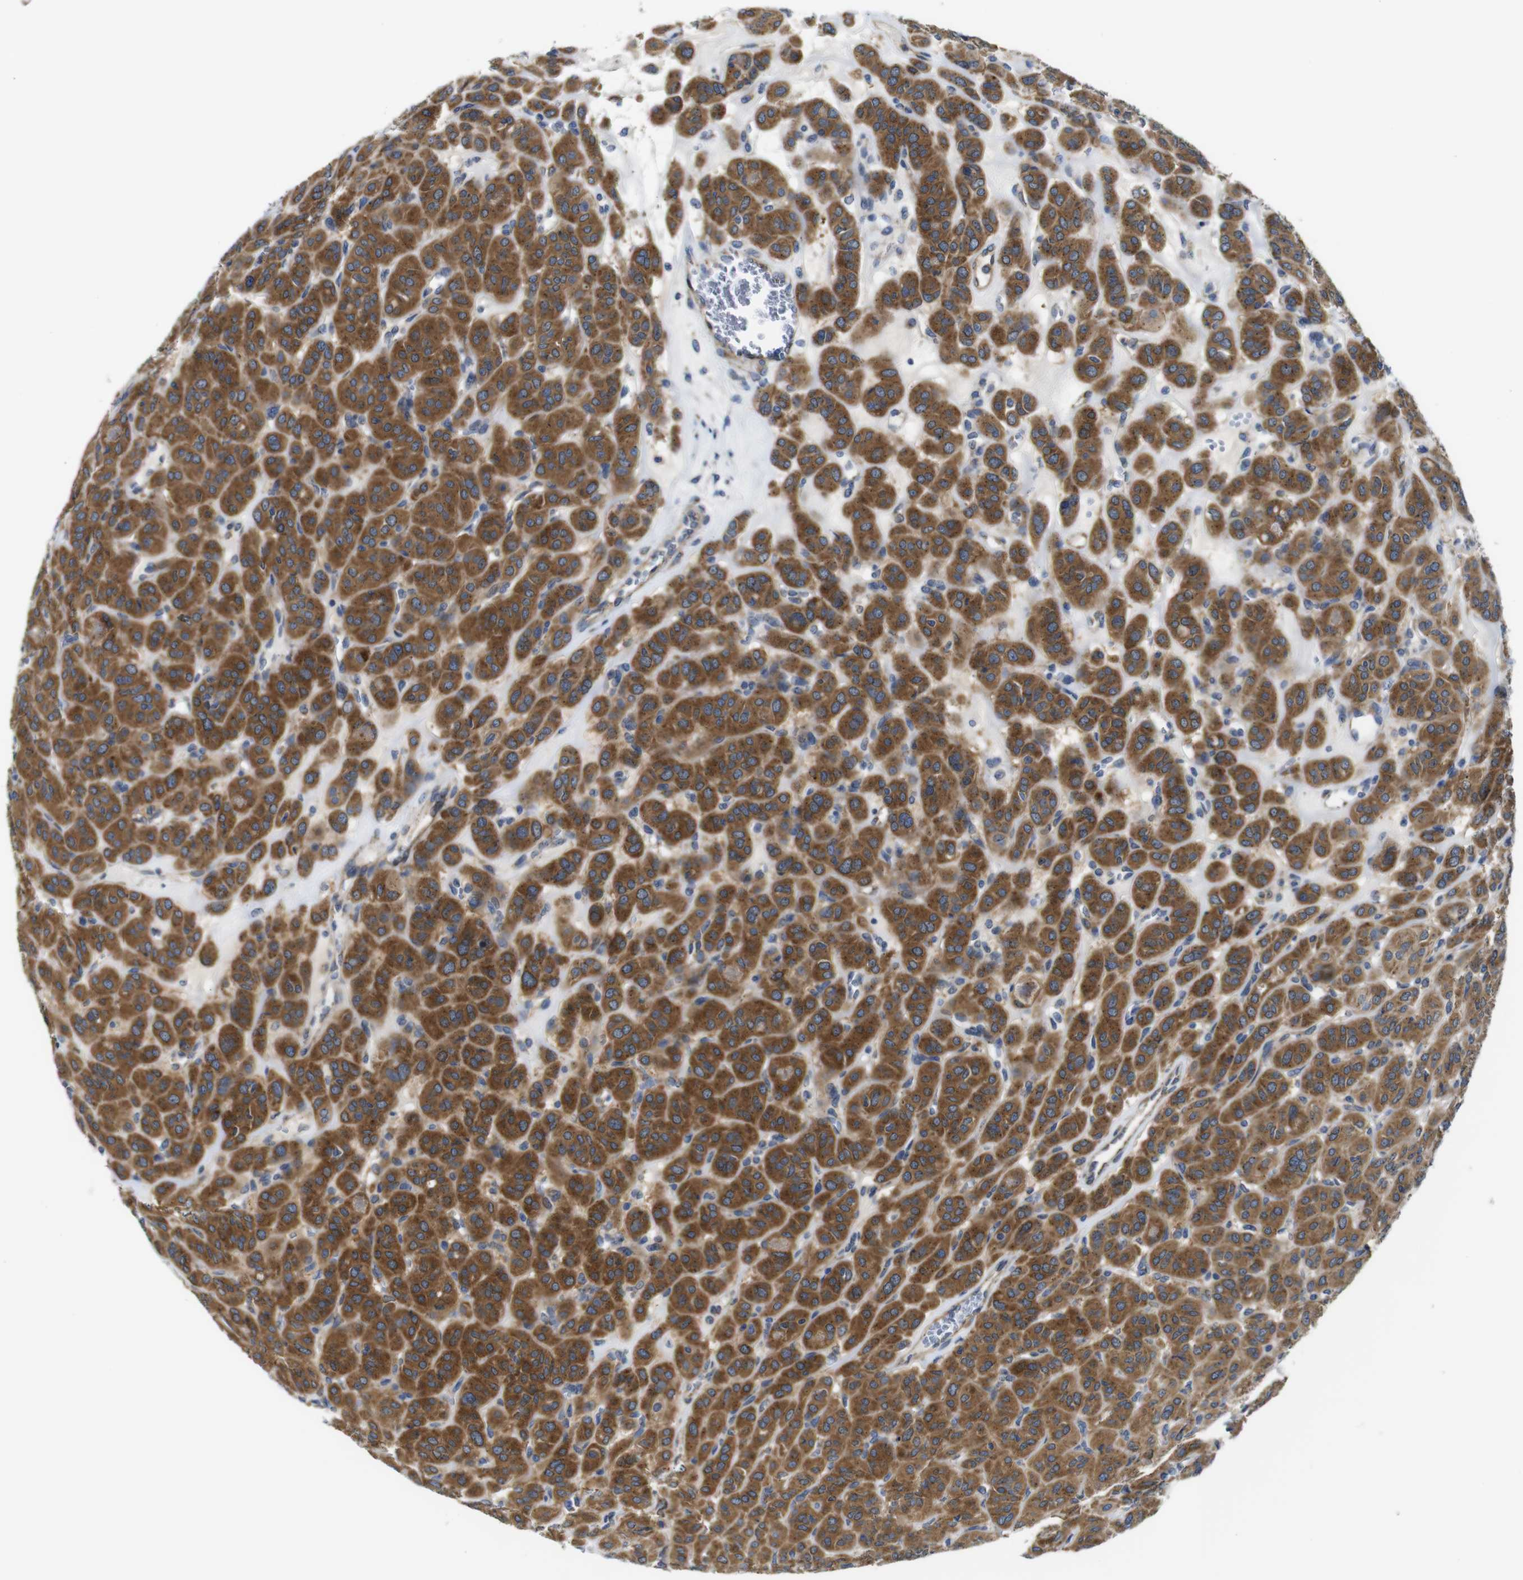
{"staining": {"intensity": "strong", "quantity": ">75%", "location": "cytoplasmic/membranous"}, "tissue": "thyroid cancer", "cell_type": "Tumor cells", "image_type": "cancer", "snomed": [{"axis": "morphology", "description": "Follicular adenoma carcinoma, NOS"}, {"axis": "topography", "description": "Thyroid gland"}], "caption": "Immunohistochemistry histopathology image of human follicular adenoma carcinoma (thyroid) stained for a protein (brown), which exhibits high levels of strong cytoplasmic/membranous staining in about >75% of tumor cells.", "gene": "DDRGK1", "patient": {"sex": "female", "age": 71}}